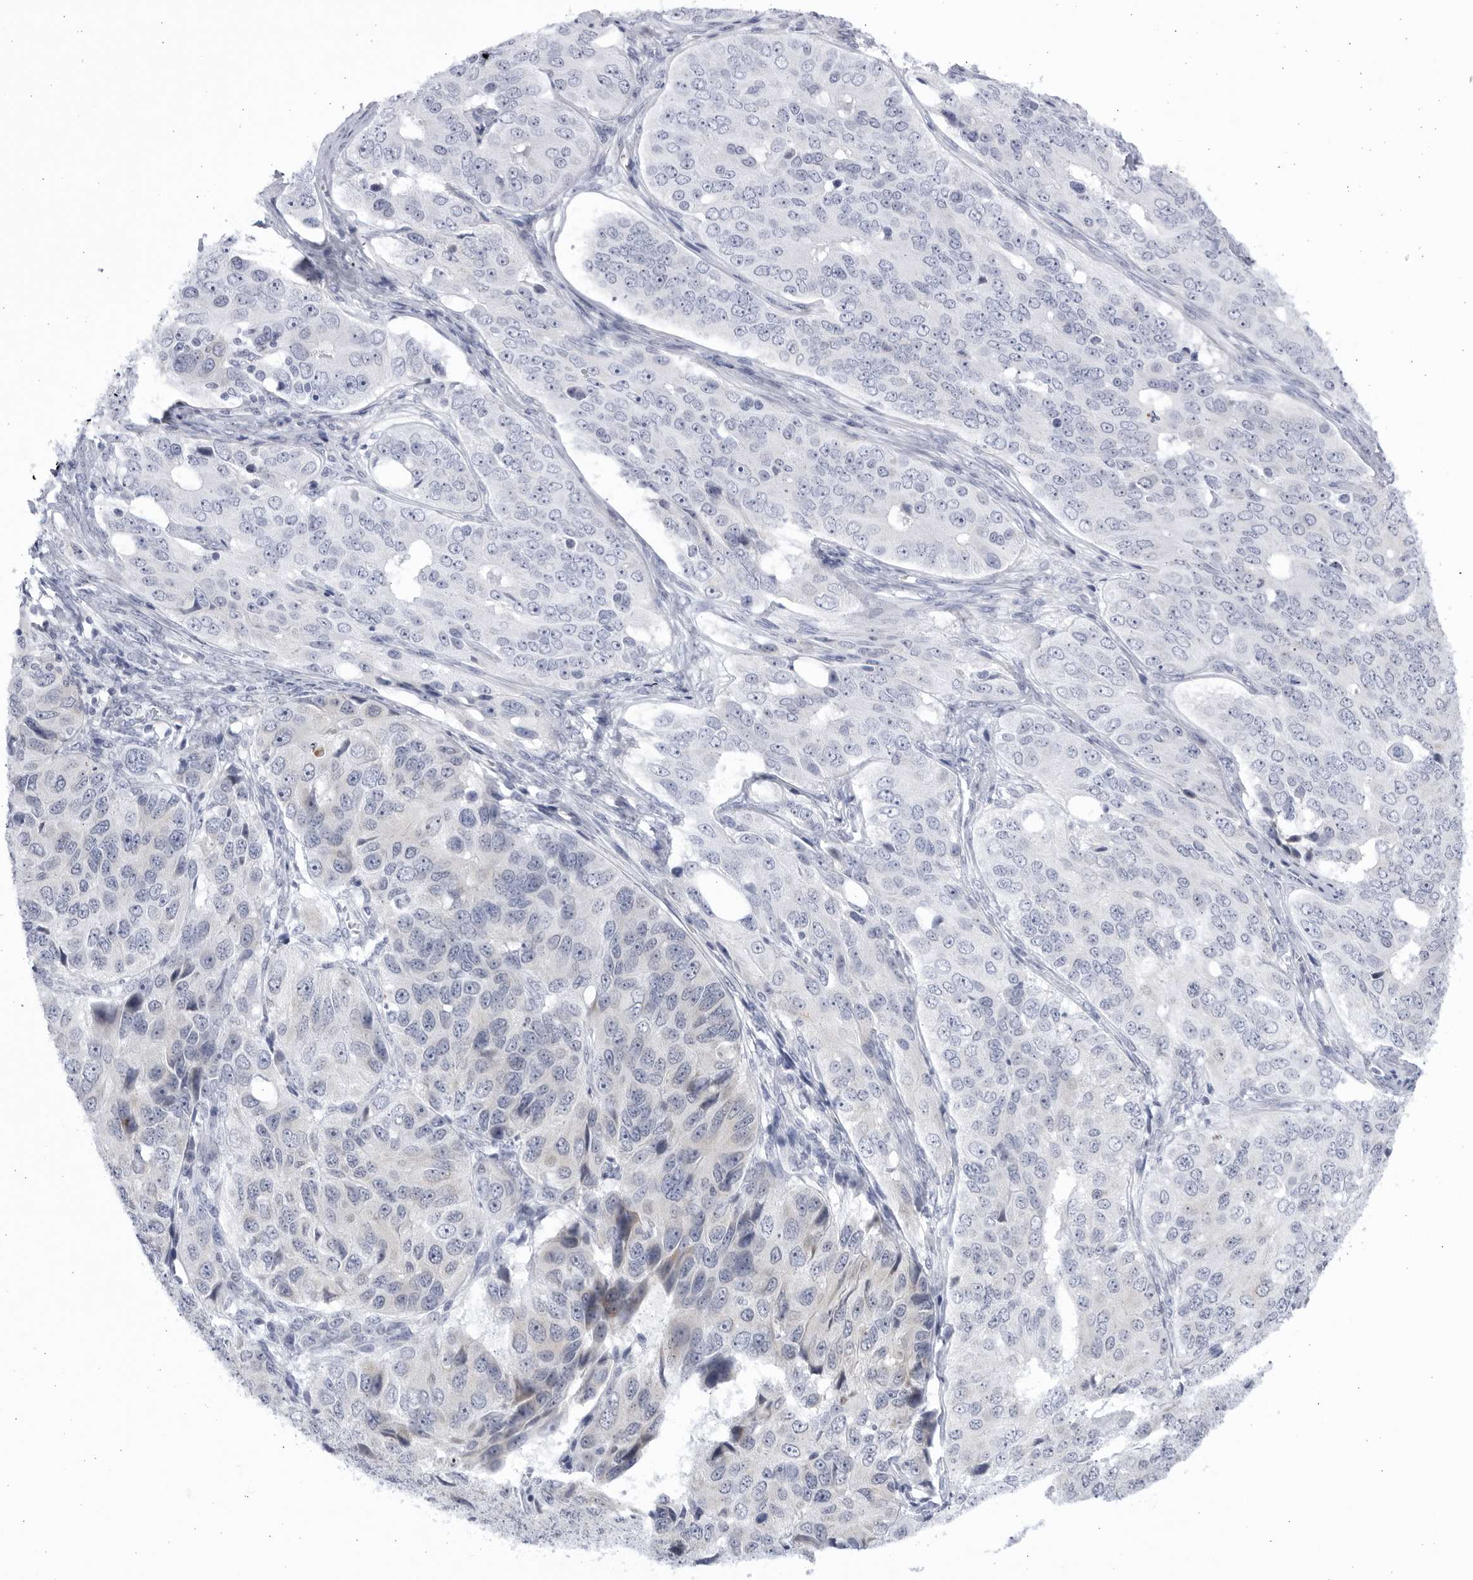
{"staining": {"intensity": "negative", "quantity": "none", "location": "none"}, "tissue": "ovarian cancer", "cell_type": "Tumor cells", "image_type": "cancer", "snomed": [{"axis": "morphology", "description": "Carcinoma, endometroid"}, {"axis": "topography", "description": "Ovary"}], "caption": "The micrograph displays no significant staining in tumor cells of ovarian cancer.", "gene": "CCDC181", "patient": {"sex": "female", "age": 51}}